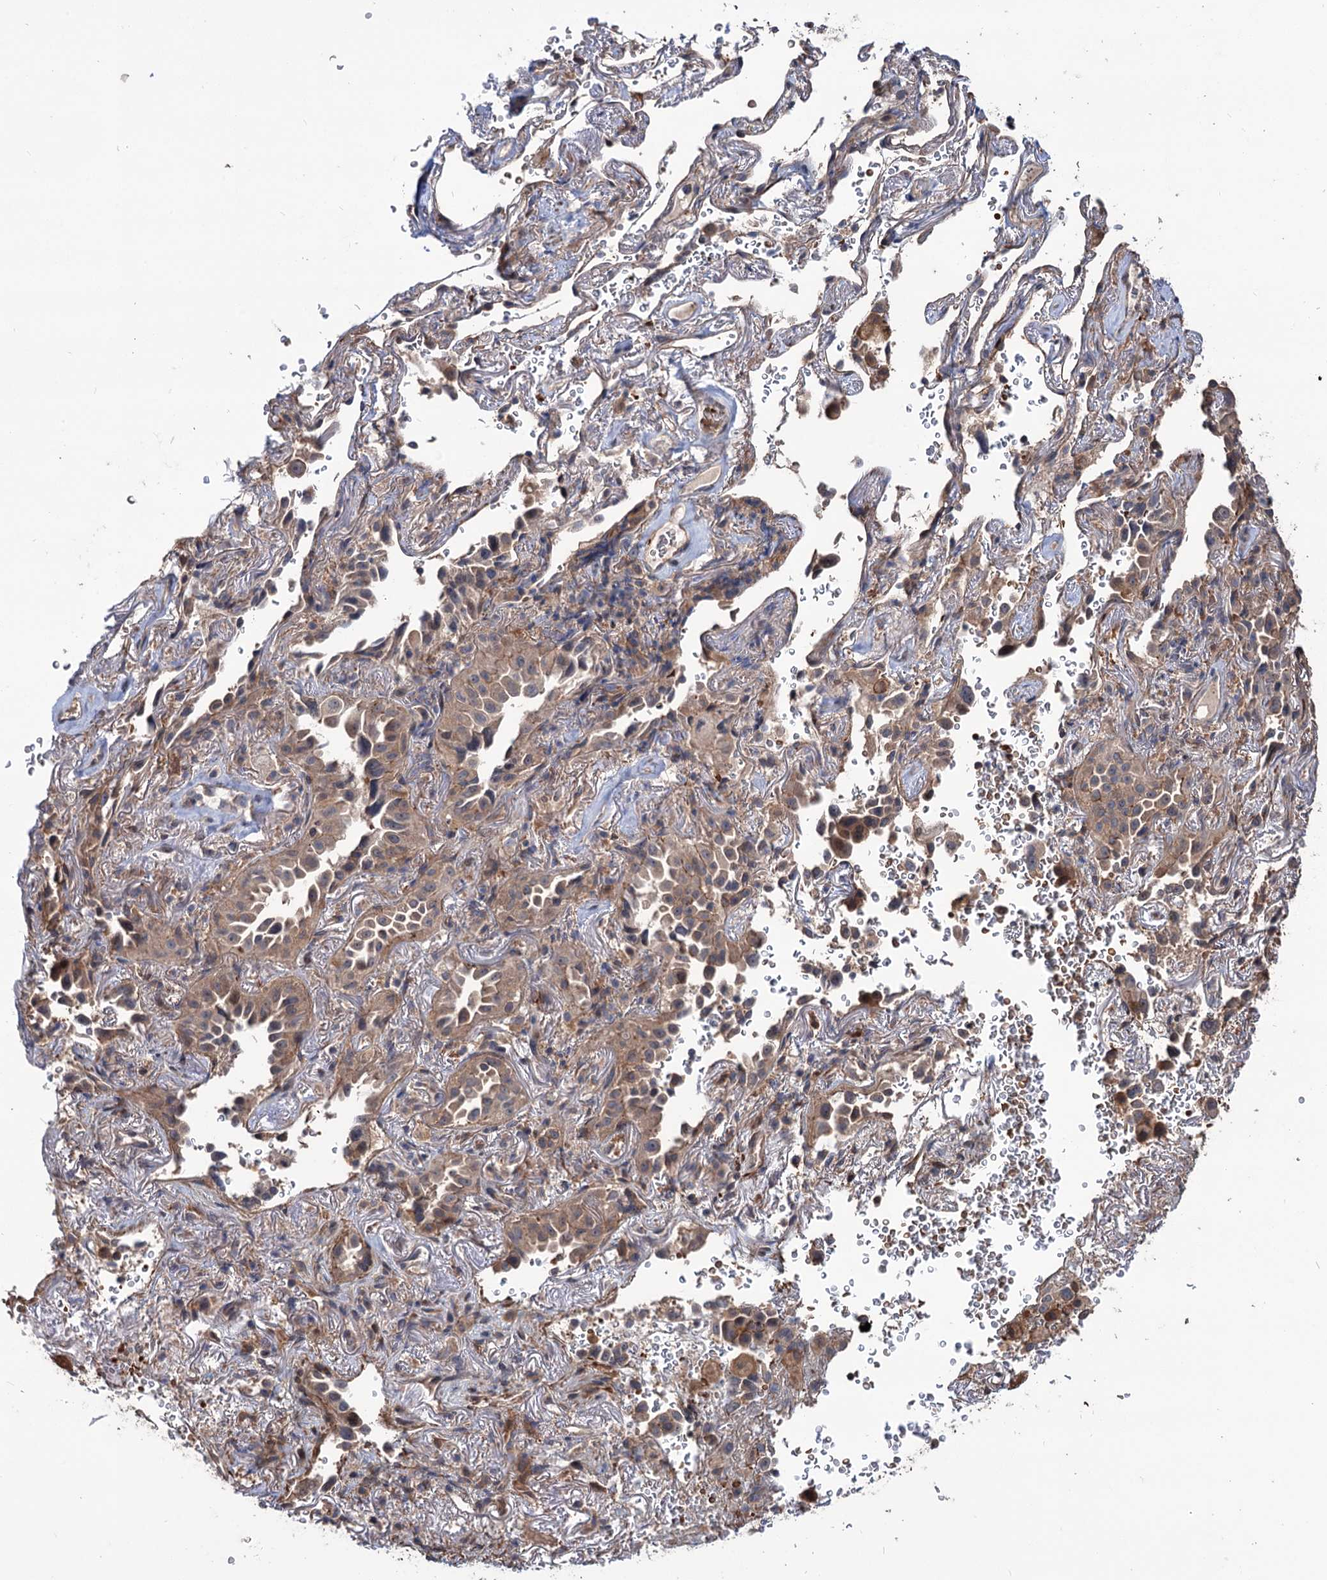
{"staining": {"intensity": "moderate", "quantity": ">75%", "location": "cytoplasmic/membranous"}, "tissue": "lung cancer", "cell_type": "Tumor cells", "image_type": "cancer", "snomed": [{"axis": "morphology", "description": "Adenocarcinoma, NOS"}, {"axis": "topography", "description": "Lung"}], "caption": "DAB (3,3'-diaminobenzidine) immunohistochemical staining of adenocarcinoma (lung) exhibits moderate cytoplasmic/membranous protein positivity in about >75% of tumor cells. (IHC, brightfield microscopy, high magnification).", "gene": "GRIP1", "patient": {"sex": "female", "age": 69}}